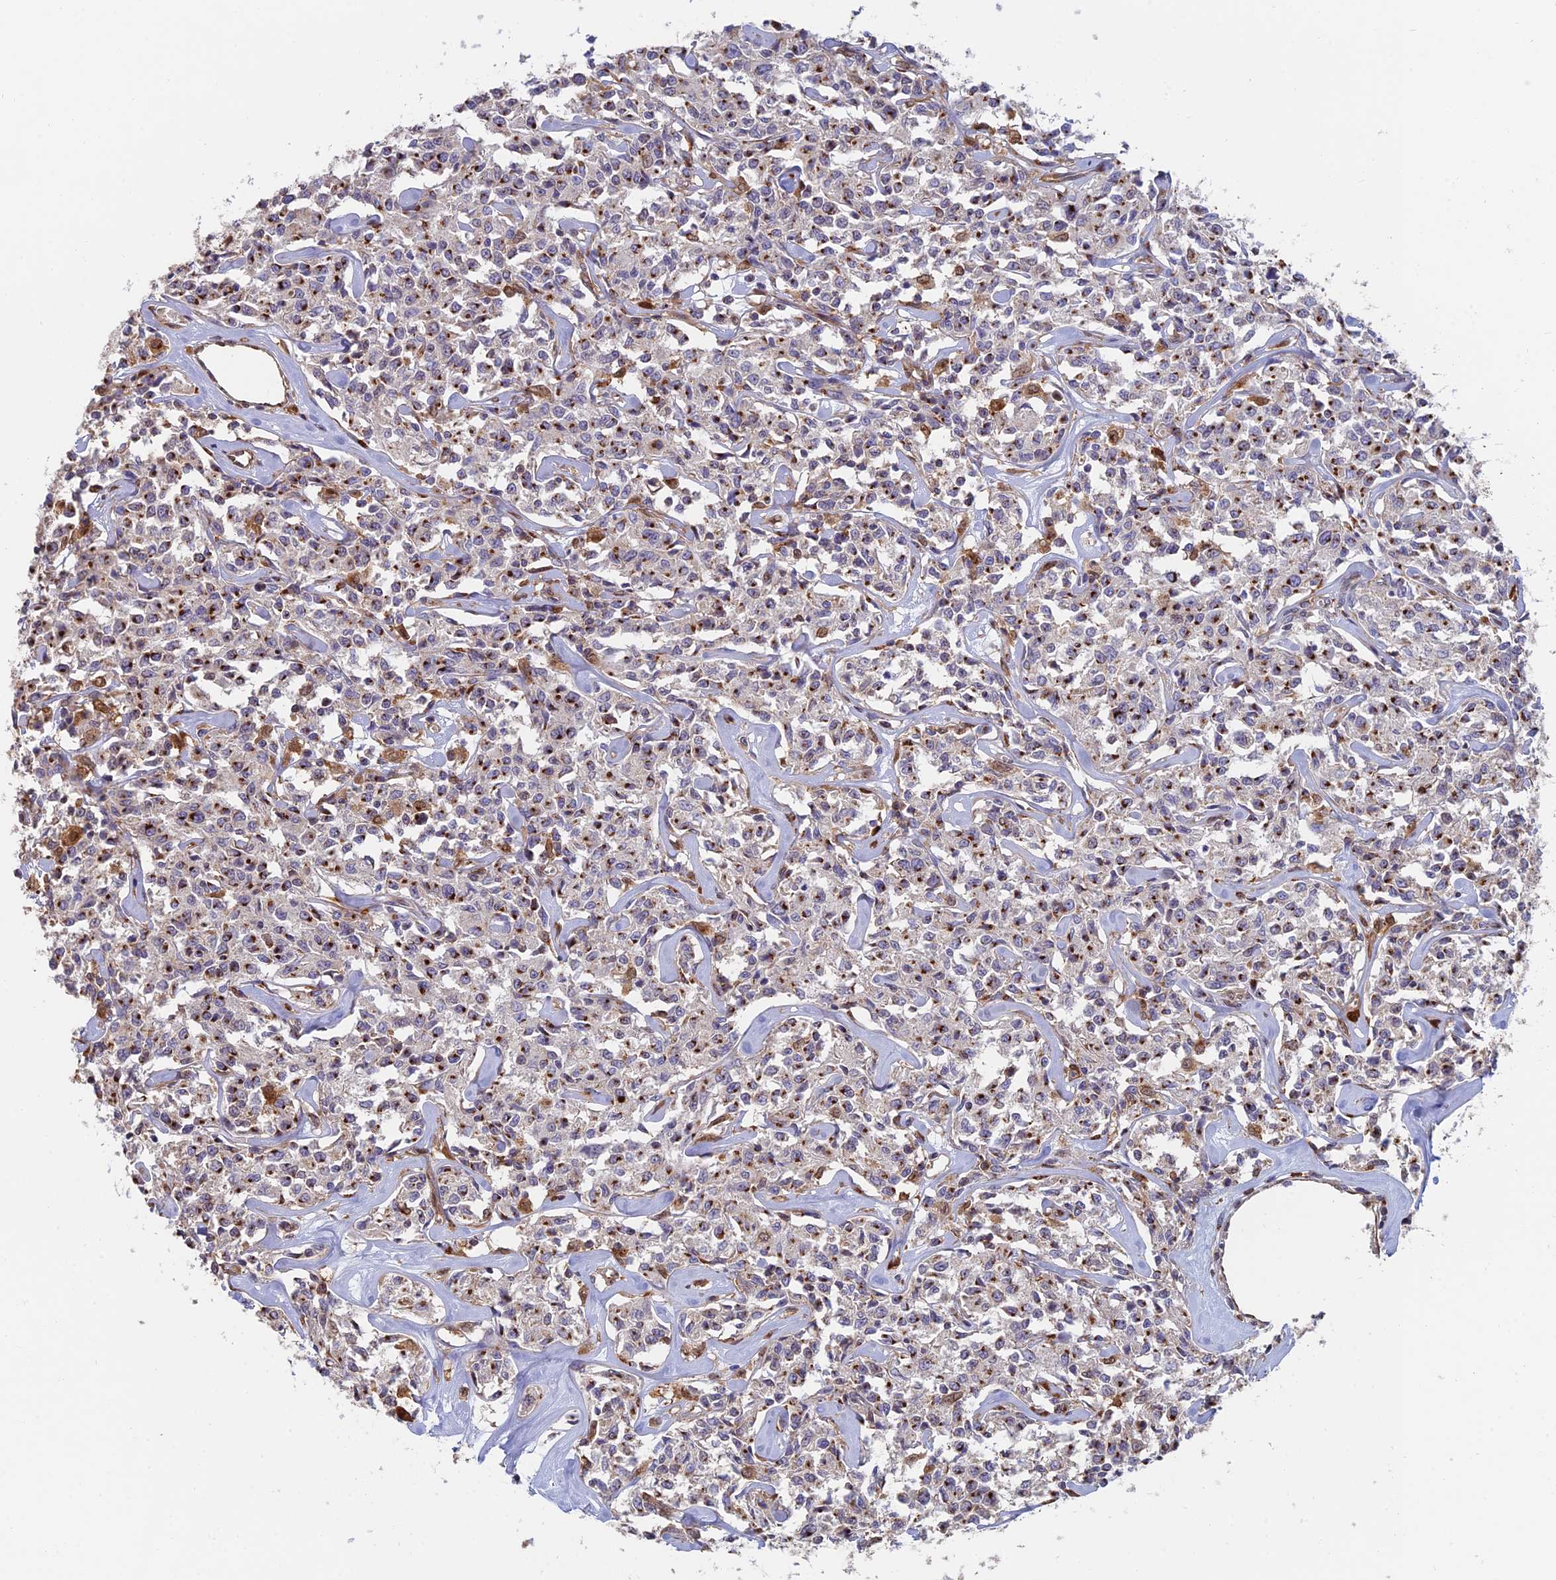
{"staining": {"intensity": "strong", "quantity": "25%-75%", "location": "cytoplasmic/membranous"}, "tissue": "lymphoma", "cell_type": "Tumor cells", "image_type": "cancer", "snomed": [{"axis": "morphology", "description": "Malignant lymphoma, non-Hodgkin's type, Low grade"}, {"axis": "topography", "description": "Small intestine"}], "caption": "An IHC histopathology image of tumor tissue is shown. Protein staining in brown highlights strong cytoplasmic/membranous positivity in lymphoma within tumor cells.", "gene": "HS2ST1", "patient": {"sex": "female", "age": 59}}